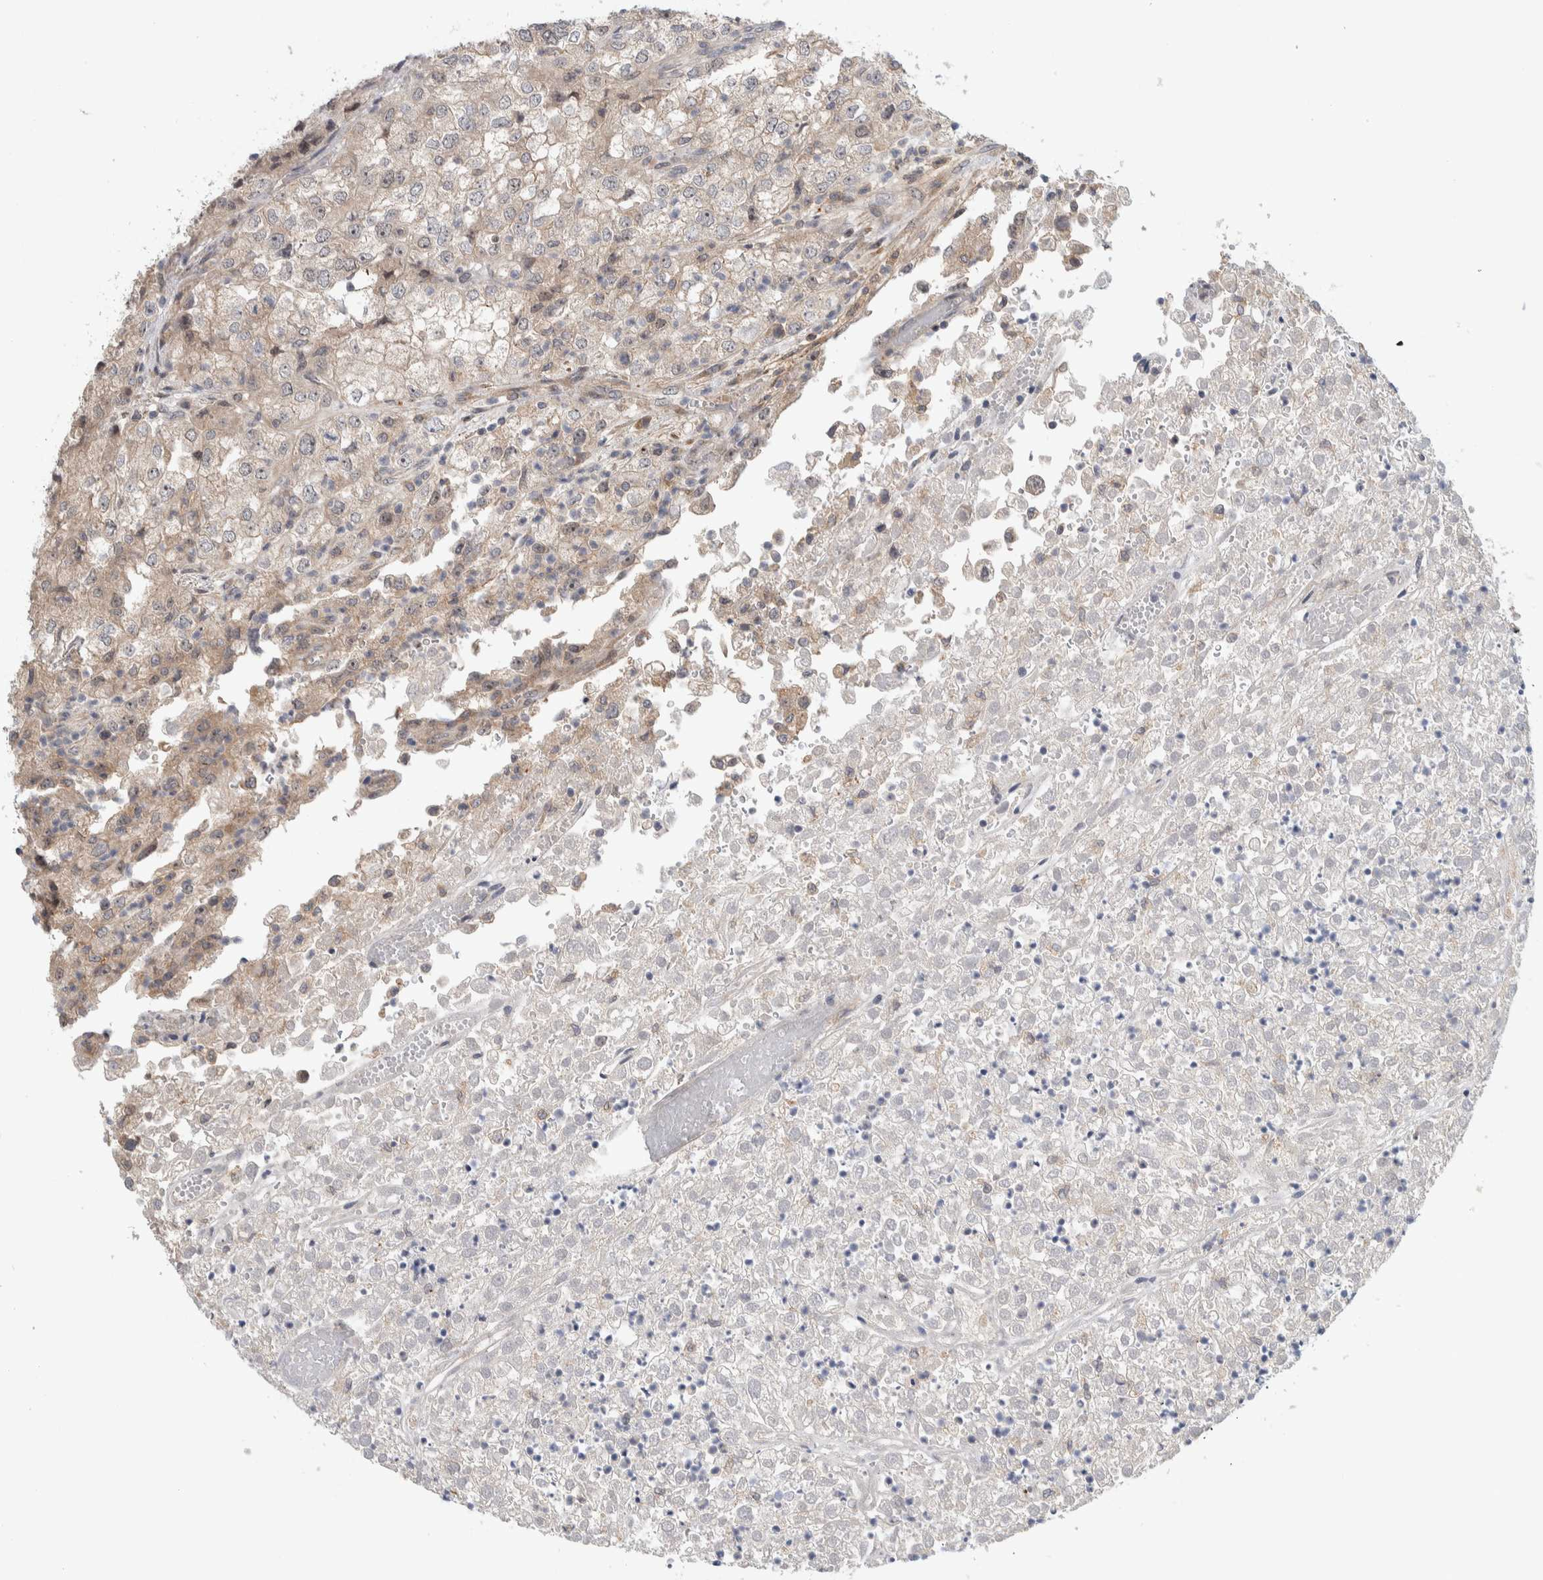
{"staining": {"intensity": "weak", "quantity": "<25%", "location": "cytoplasmic/membranous"}, "tissue": "renal cancer", "cell_type": "Tumor cells", "image_type": "cancer", "snomed": [{"axis": "morphology", "description": "Adenocarcinoma, NOS"}, {"axis": "topography", "description": "Kidney"}], "caption": "This is an IHC histopathology image of human adenocarcinoma (renal). There is no expression in tumor cells.", "gene": "MPRIP", "patient": {"sex": "female", "age": 54}}